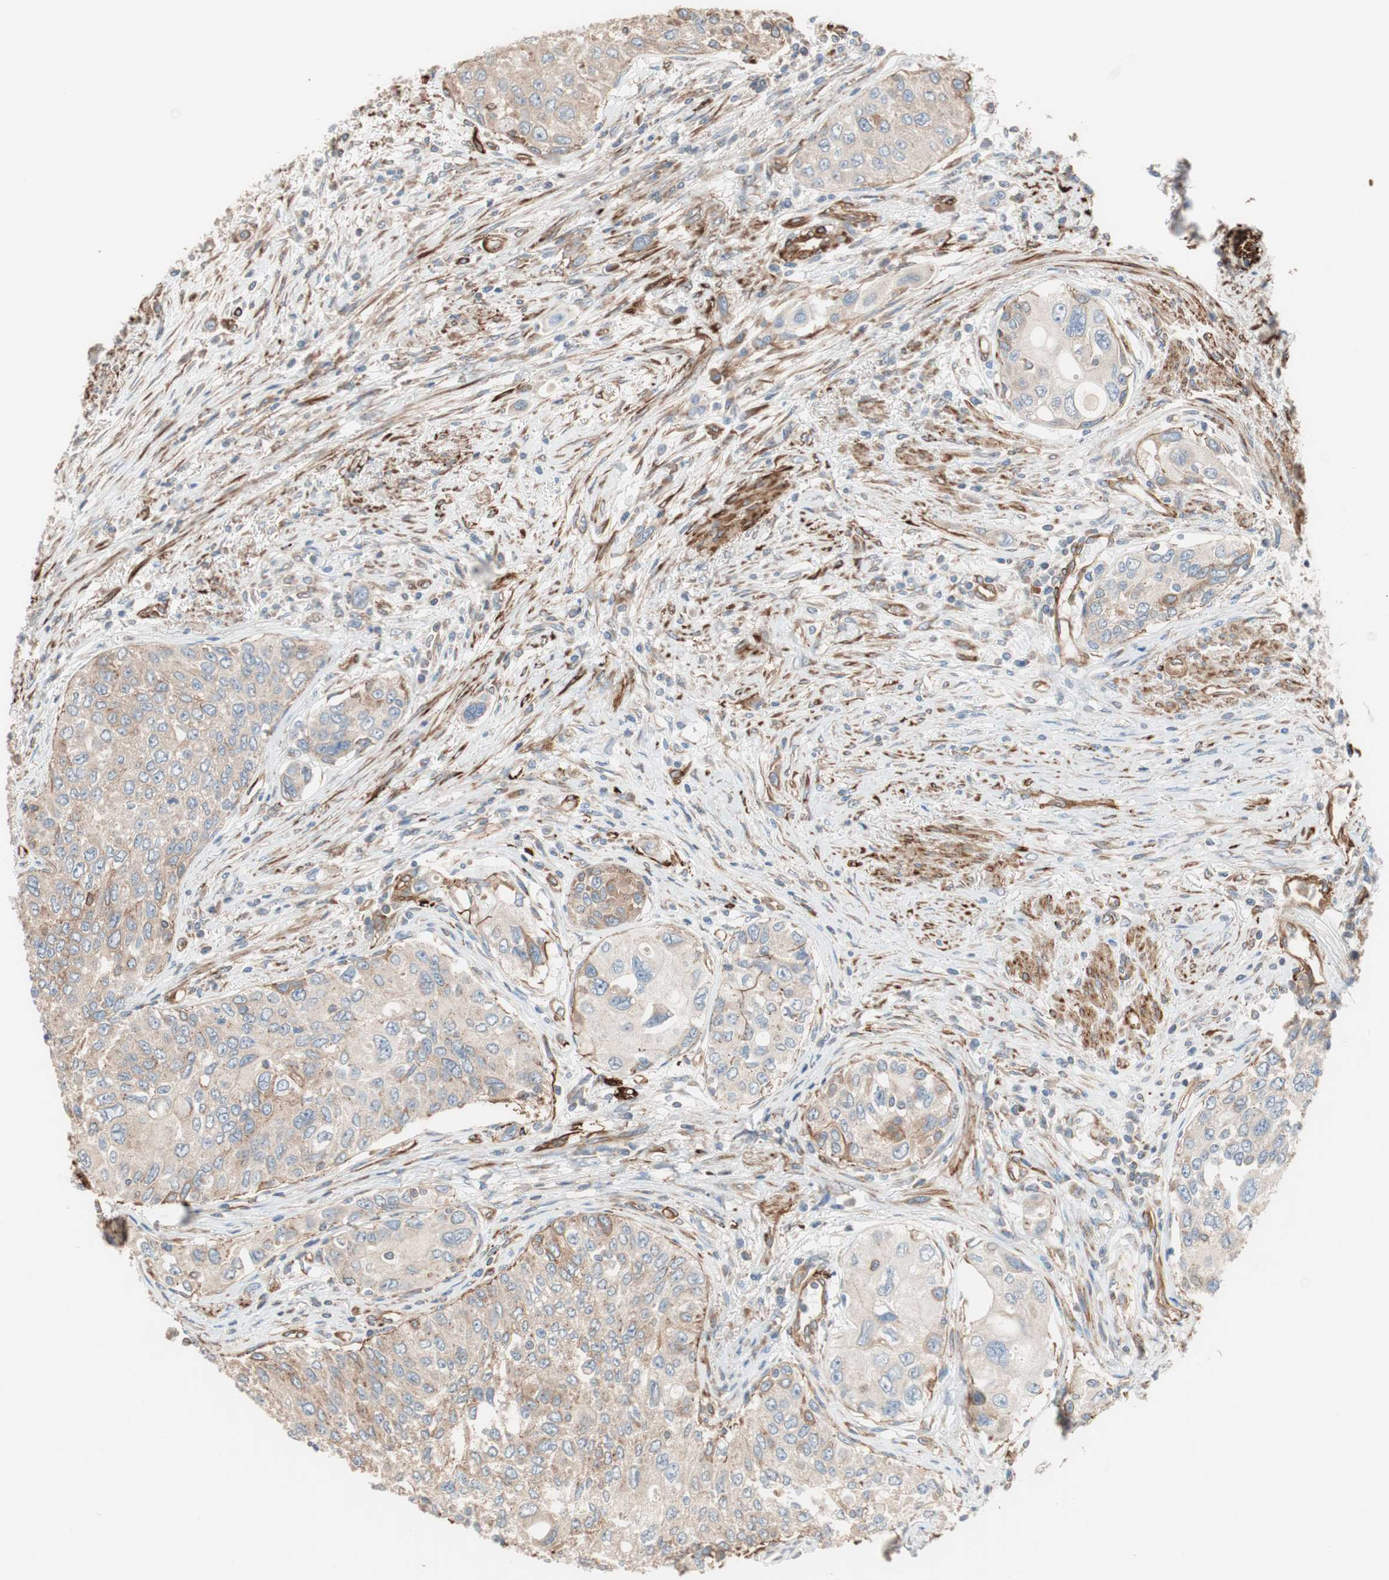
{"staining": {"intensity": "moderate", "quantity": ">75%", "location": "cytoplasmic/membranous"}, "tissue": "urothelial cancer", "cell_type": "Tumor cells", "image_type": "cancer", "snomed": [{"axis": "morphology", "description": "Urothelial carcinoma, High grade"}, {"axis": "topography", "description": "Urinary bladder"}], "caption": "The image reveals staining of urothelial carcinoma (high-grade), revealing moderate cytoplasmic/membranous protein positivity (brown color) within tumor cells. The staining is performed using DAB (3,3'-diaminobenzidine) brown chromogen to label protein expression. The nuclei are counter-stained blue using hematoxylin.", "gene": "GPSM2", "patient": {"sex": "female", "age": 56}}